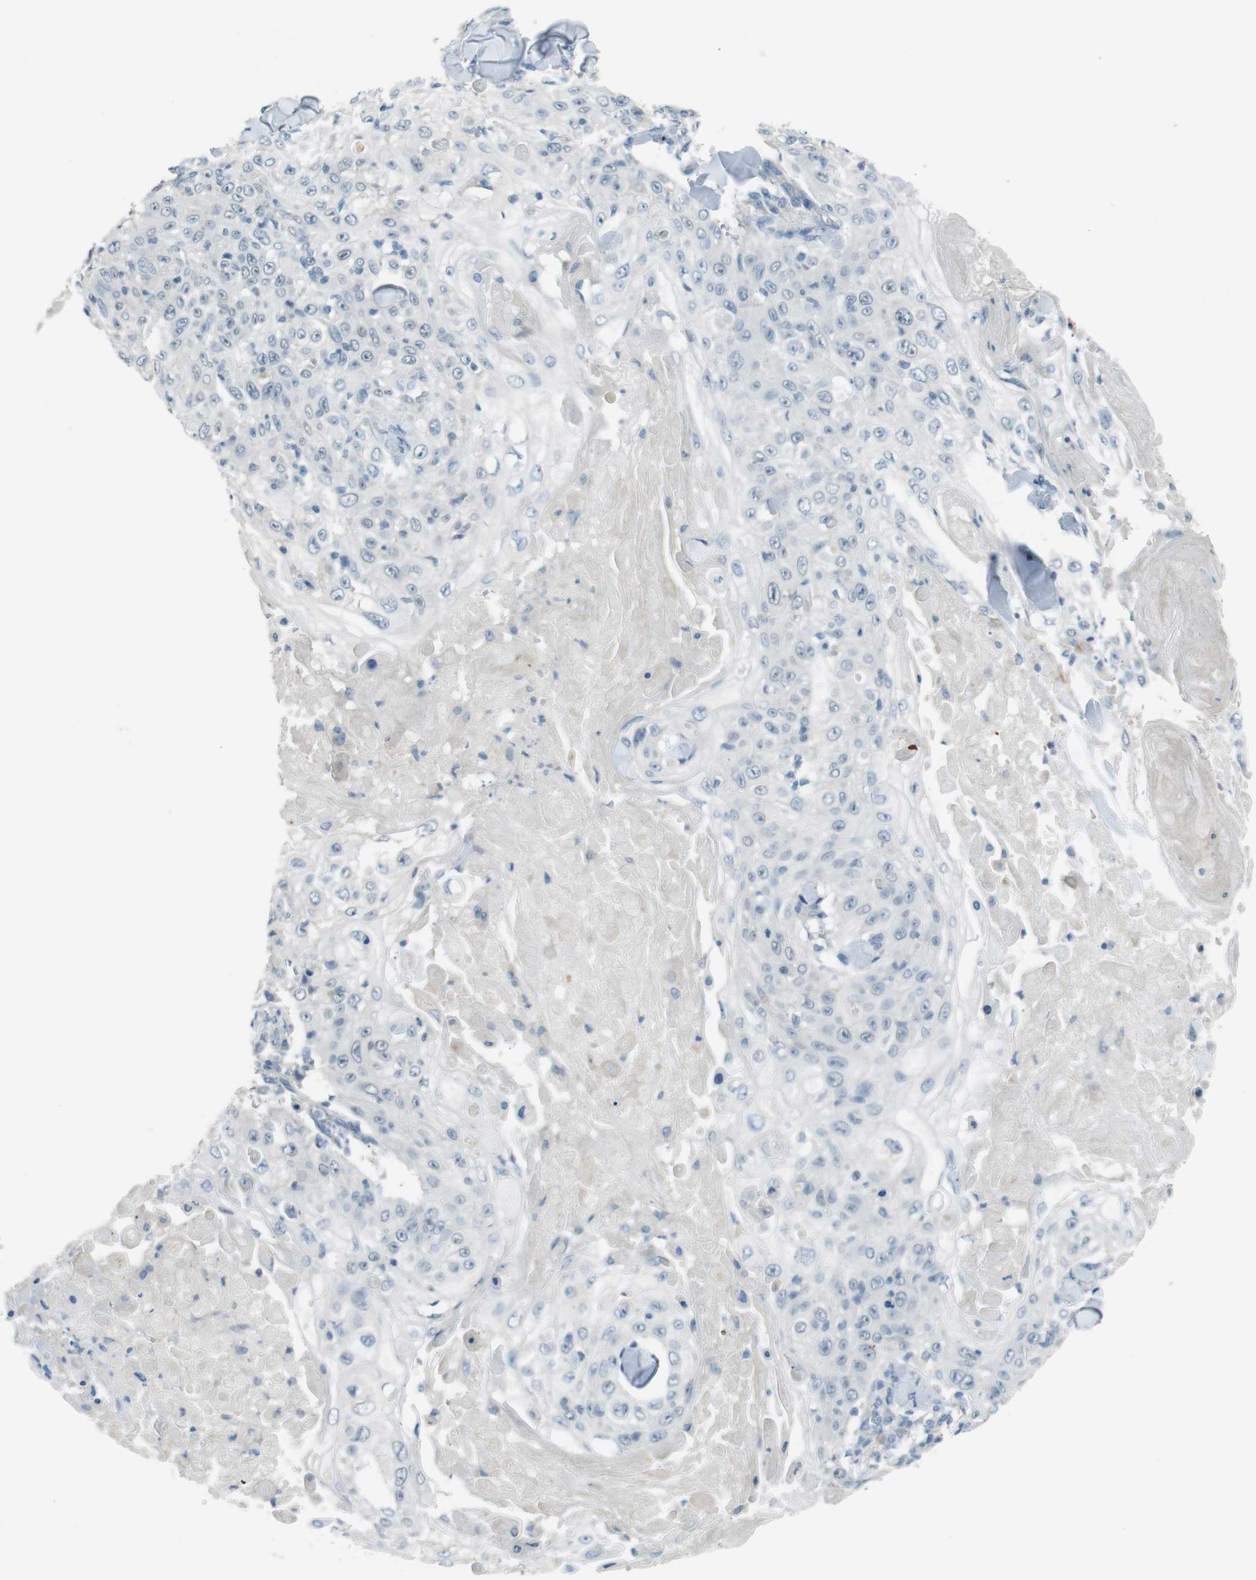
{"staining": {"intensity": "negative", "quantity": "none", "location": "none"}, "tissue": "skin cancer", "cell_type": "Tumor cells", "image_type": "cancer", "snomed": [{"axis": "morphology", "description": "Squamous cell carcinoma, NOS"}, {"axis": "topography", "description": "Skin"}], "caption": "This is an immunohistochemistry photomicrograph of human squamous cell carcinoma (skin). There is no expression in tumor cells.", "gene": "ENTPD7", "patient": {"sex": "male", "age": 86}}